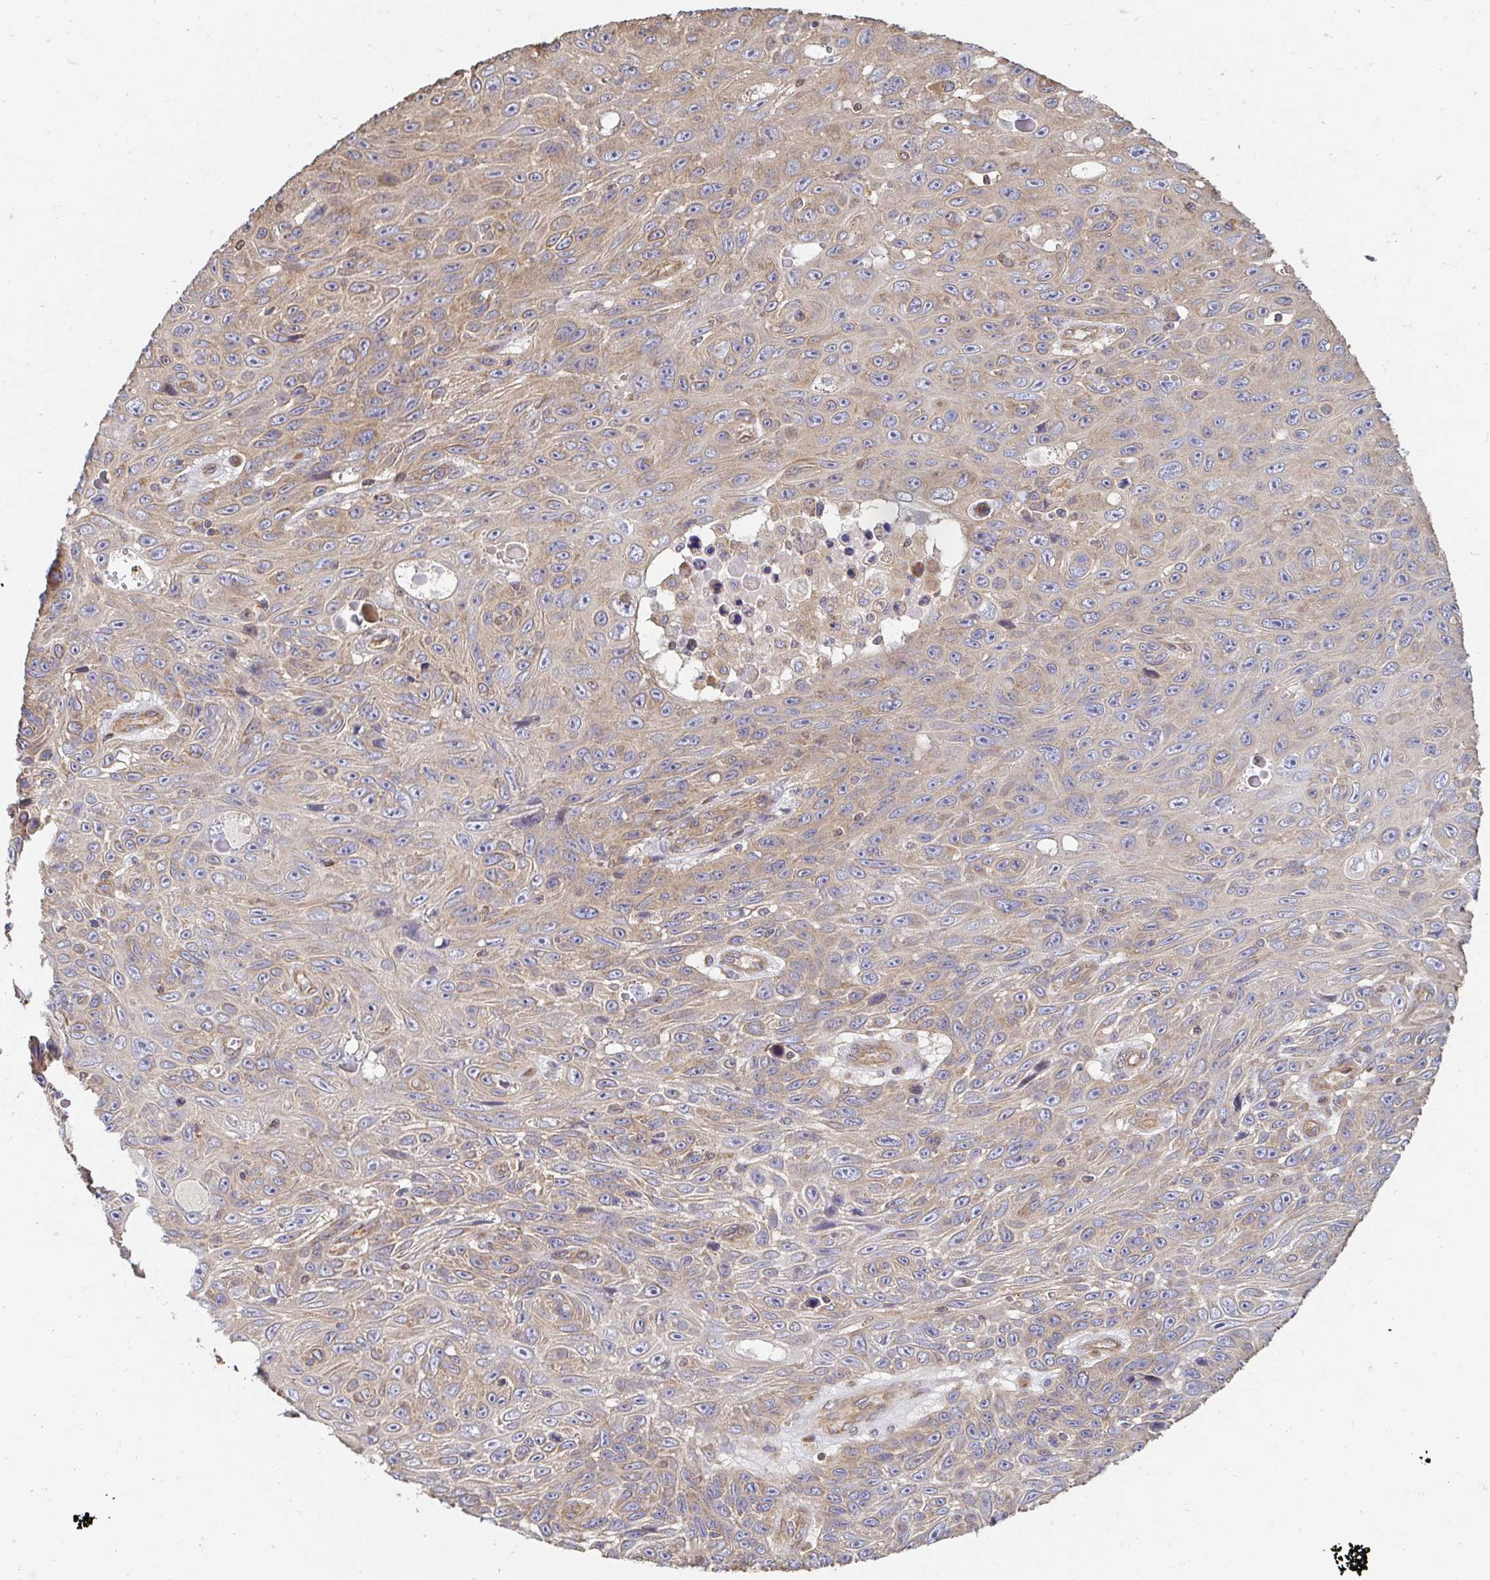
{"staining": {"intensity": "weak", "quantity": "25%-75%", "location": "cytoplasmic/membranous"}, "tissue": "skin cancer", "cell_type": "Tumor cells", "image_type": "cancer", "snomed": [{"axis": "morphology", "description": "Squamous cell carcinoma, NOS"}, {"axis": "topography", "description": "Skin"}], "caption": "There is low levels of weak cytoplasmic/membranous staining in tumor cells of squamous cell carcinoma (skin), as demonstrated by immunohistochemical staining (brown color).", "gene": "APBB1", "patient": {"sex": "male", "age": 82}}